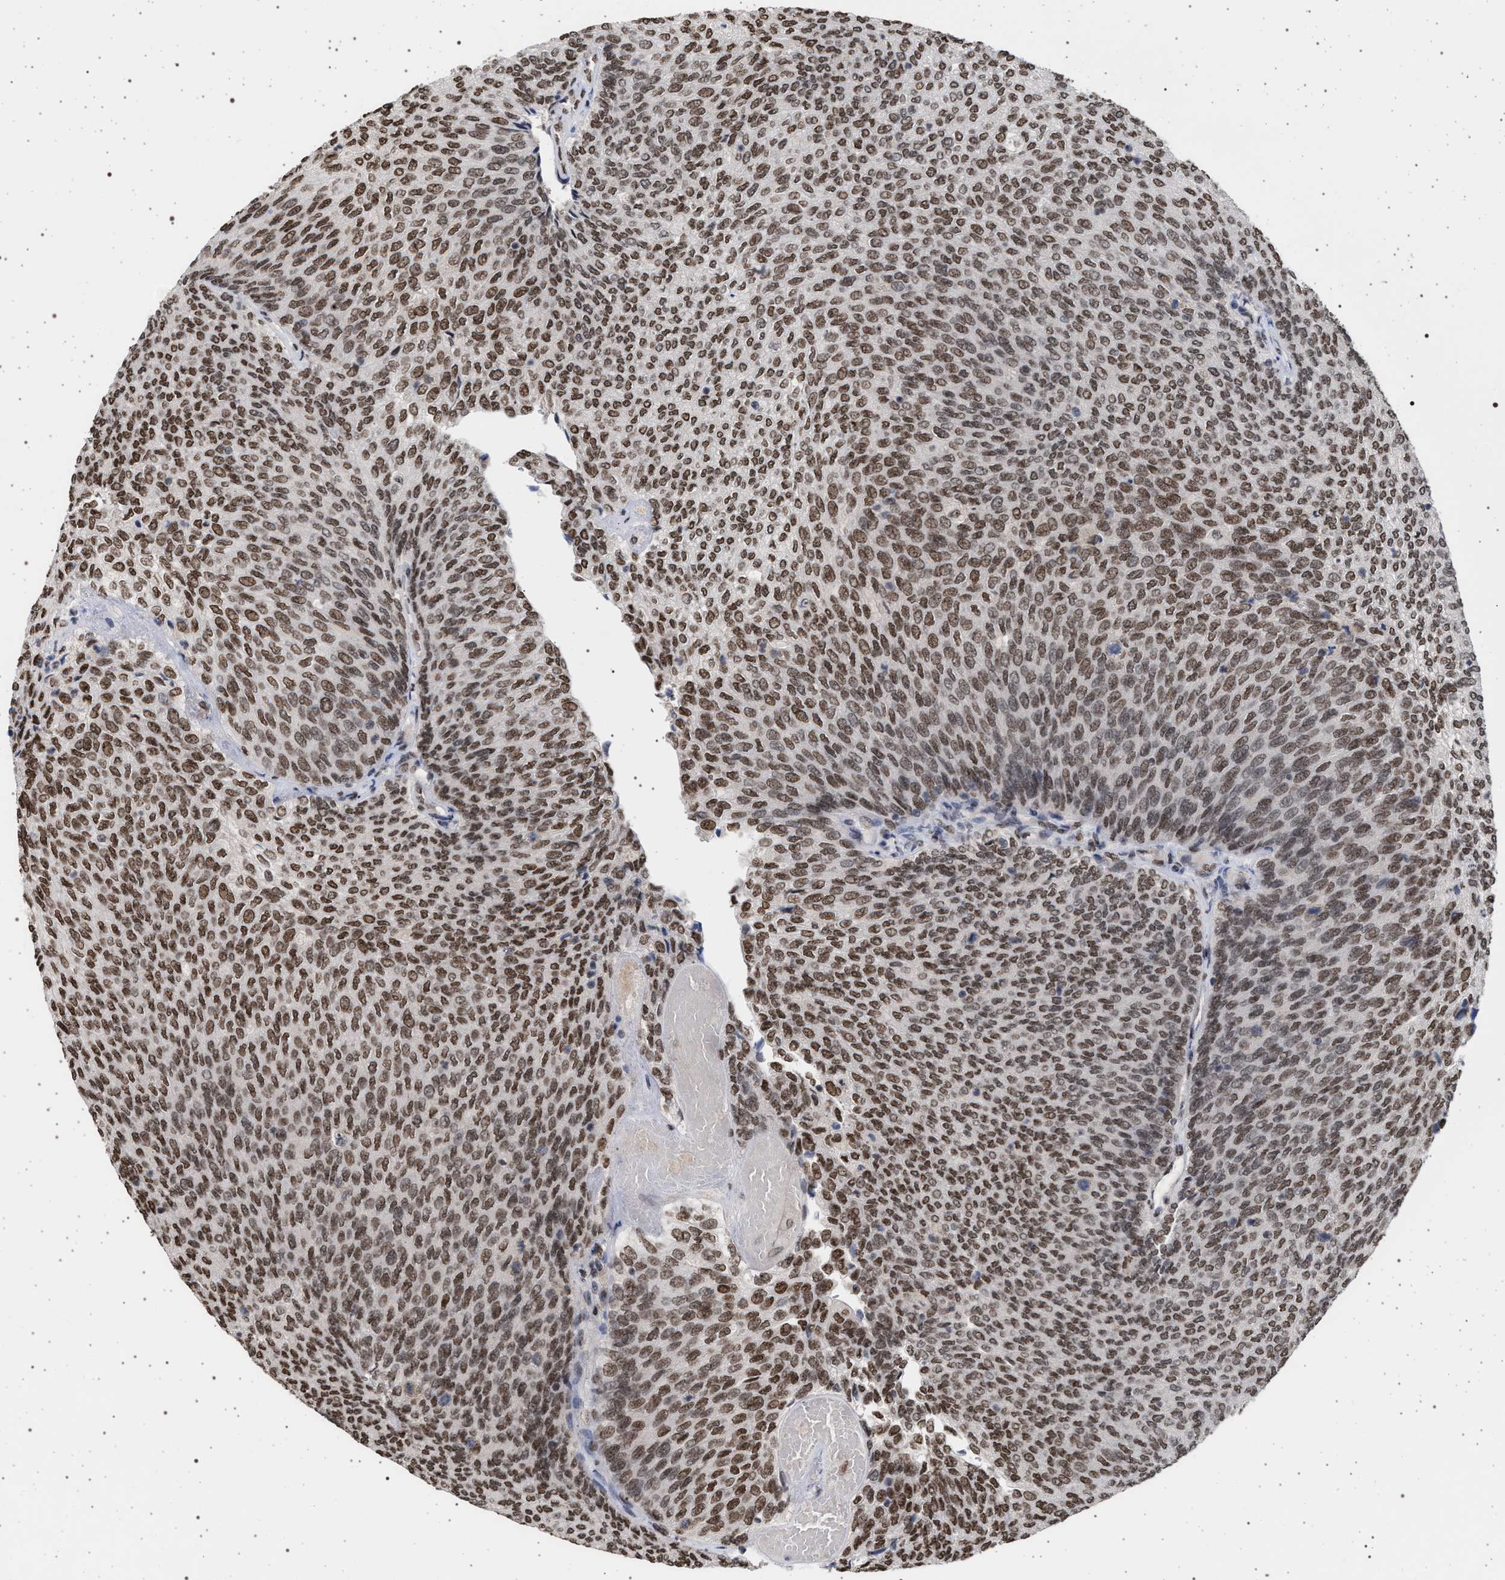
{"staining": {"intensity": "strong", "quantity": ">75%", "location": "nuclear"}, "tissue": "urothelial cancer", "cell_type": "Tumor cells", "image_type": "cancer", "snomed": [{"axis": "morphology", "description": "Urothelial carcinoma, Low grade"}, {"axis": "topography", "description": "Urinary bladder"}], "caption": "A photomicrograph showing strong nuclear expression in about >75% of tumor cells in urothelial carcinoma (low-grade), as visualized by brown immunohistochemical staining.", "gene": "PHF12", "patient": {"sex": "female", "age": 79}}